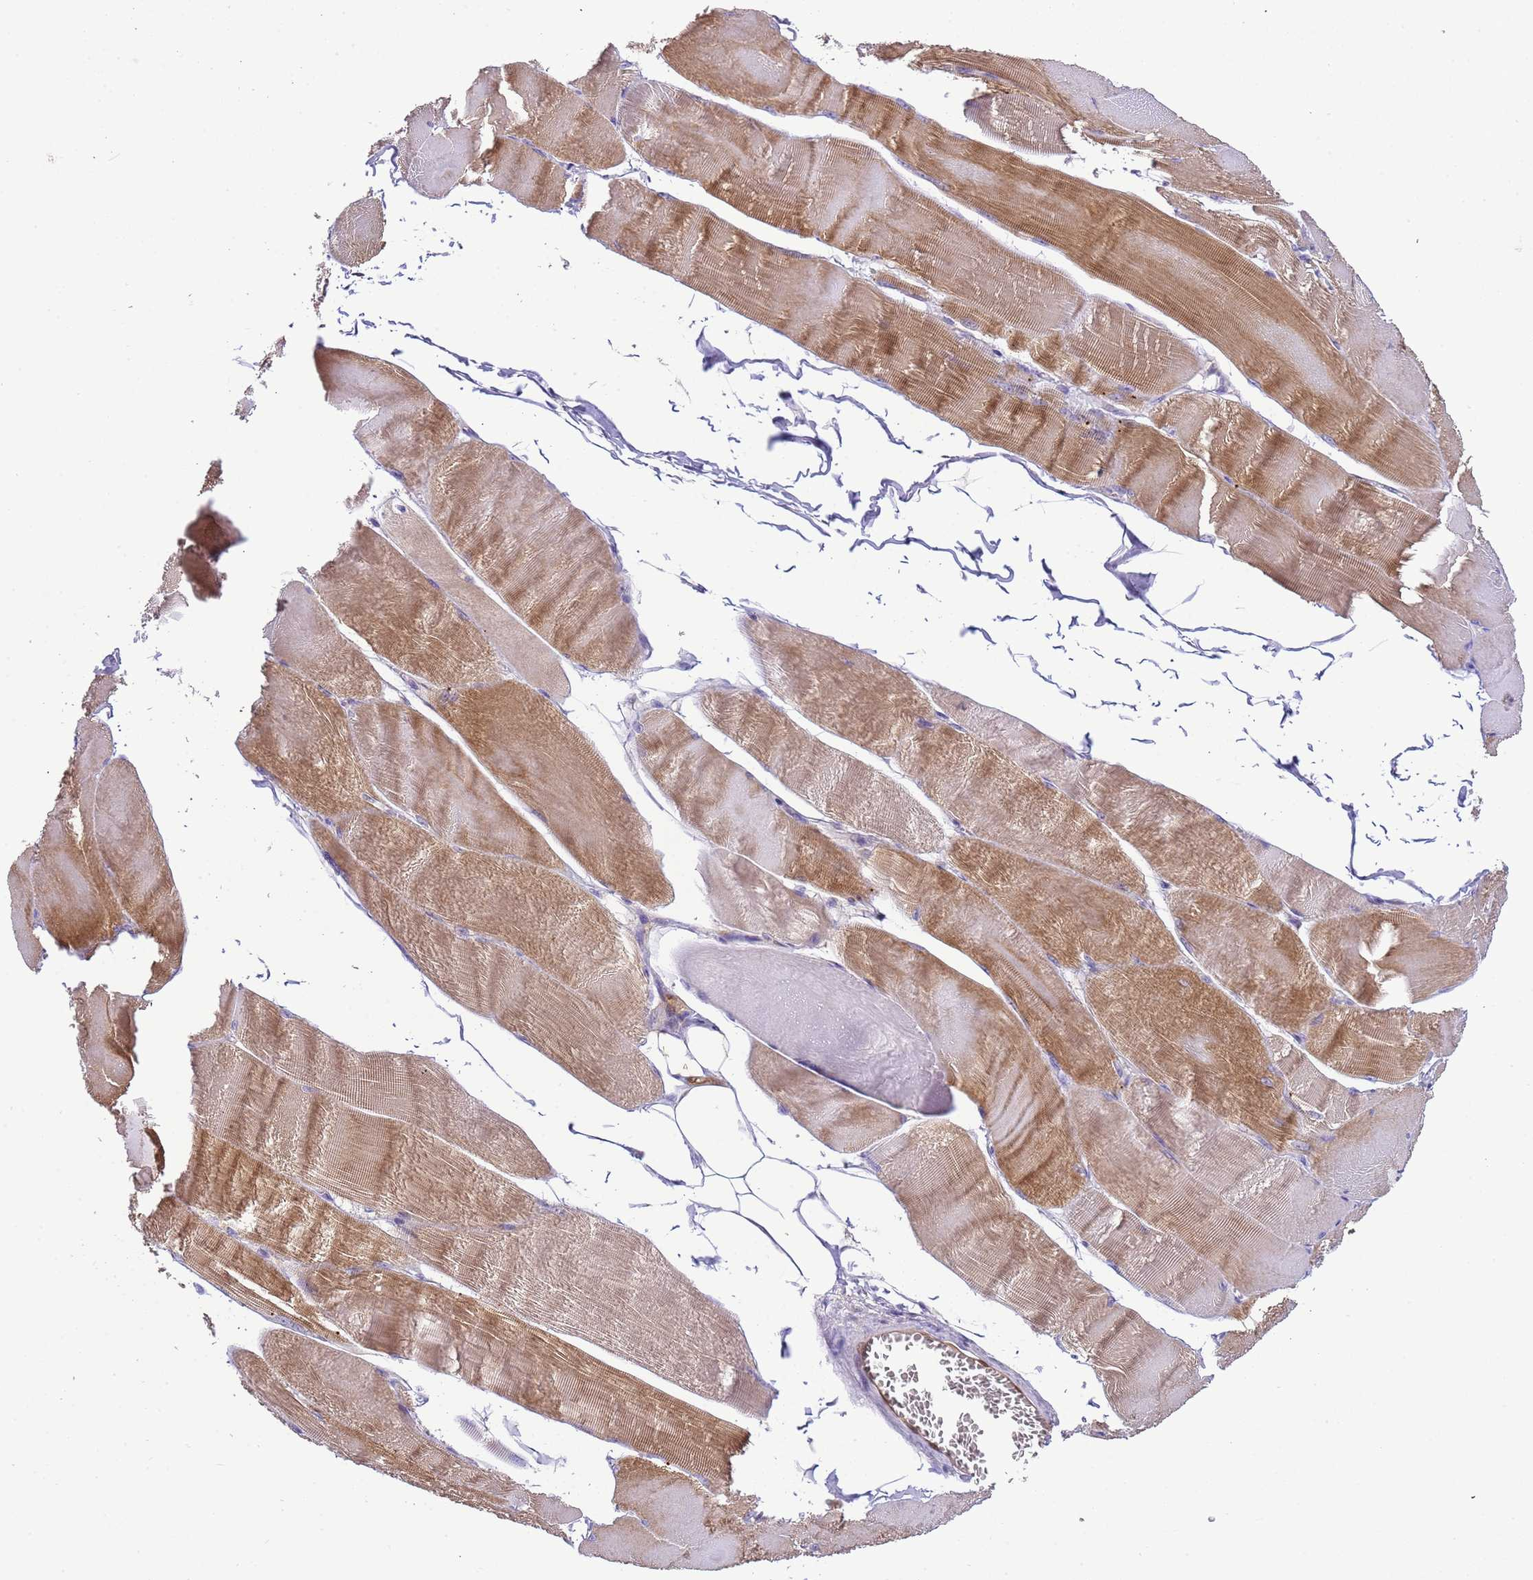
{"staining": {"intensity": "moderate", "quantity": "25%-75%", "location": "cytoplasmic/membranous"}, "tissue": "skeletal muscle", "cell_type": "Myocytes", "image_type": "normal", "snomed": [{"axis": "morphology", "description": "Normal tissue, NOS"}, {"axis": "morphology", "description": "Basal cell carcinoma"}, {"axis": "topography", "description": "Skeletal muscle"}], "caption": "Immunohistochemical staining of benign skeletal muscle reveals medium levels of moderate cytoplasmic/membranous positivity in approximately 25%-75% of myocytes. The protein of interest is stained brown, and the nuclei are stained in blue (DAB (3,3'-diaminobenzidine) IHC with brightfield microscopy, high magnification).", "gene": "PLCXD3", "patient": {"sex": "female", "age": 64}}